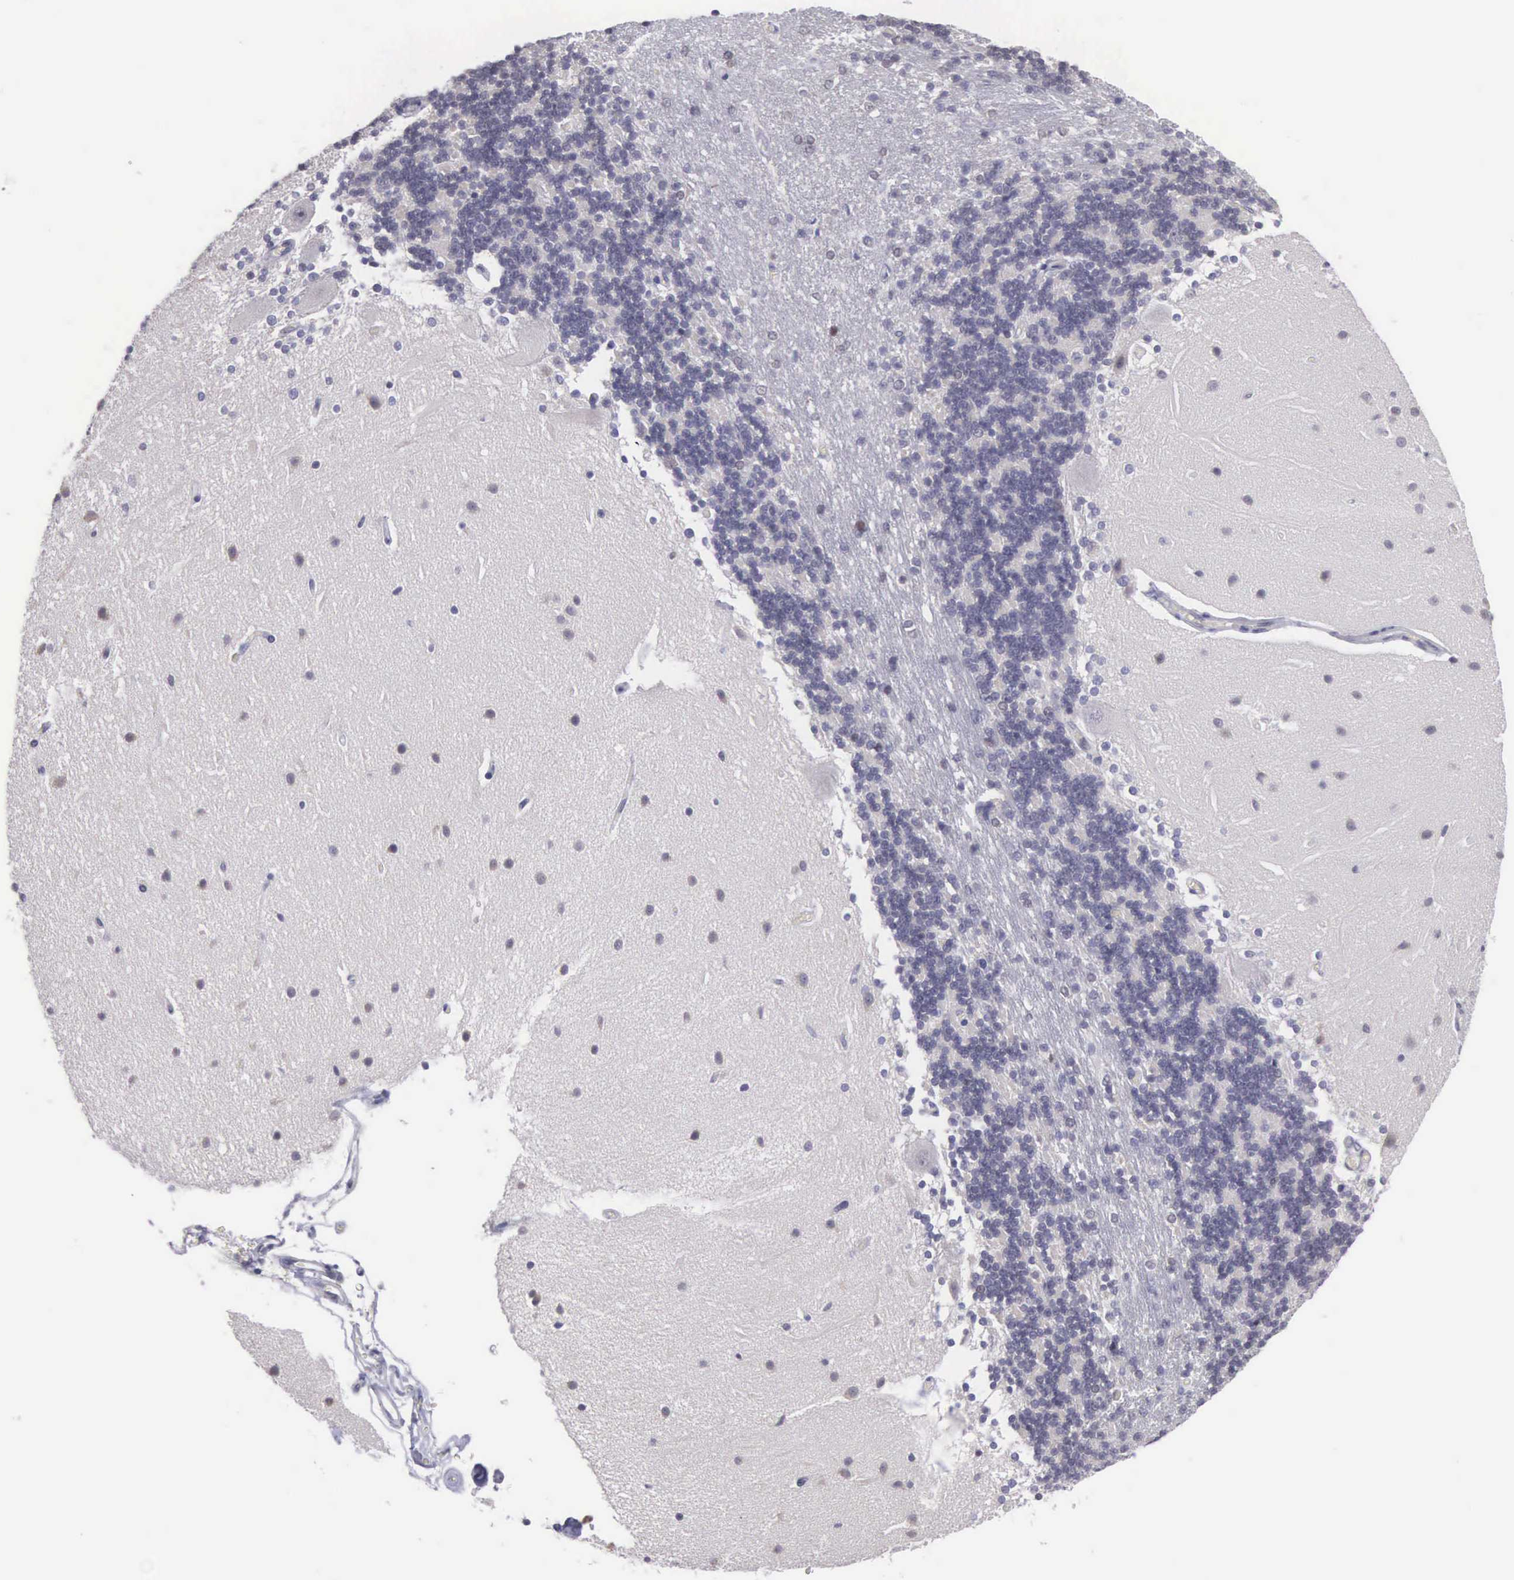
{"staining": {"intensity": "negative", "quantity": "none", "location": "none"}, "tissue": "cerebellum", "cell_type": "Cells in granular layer", "image_type": "normal", "snomed": [{"axis": "morphology", "description": "Normal tissue, NOS"}, {"axis": "topography", "description": "Cerebellum"}], "caption": "Immunohistochemistry of normal cerebellum demonstrates no staining in cells in granular layer.", "gene": "VRK1", "patient": {"sex": "female", "age": 54}}